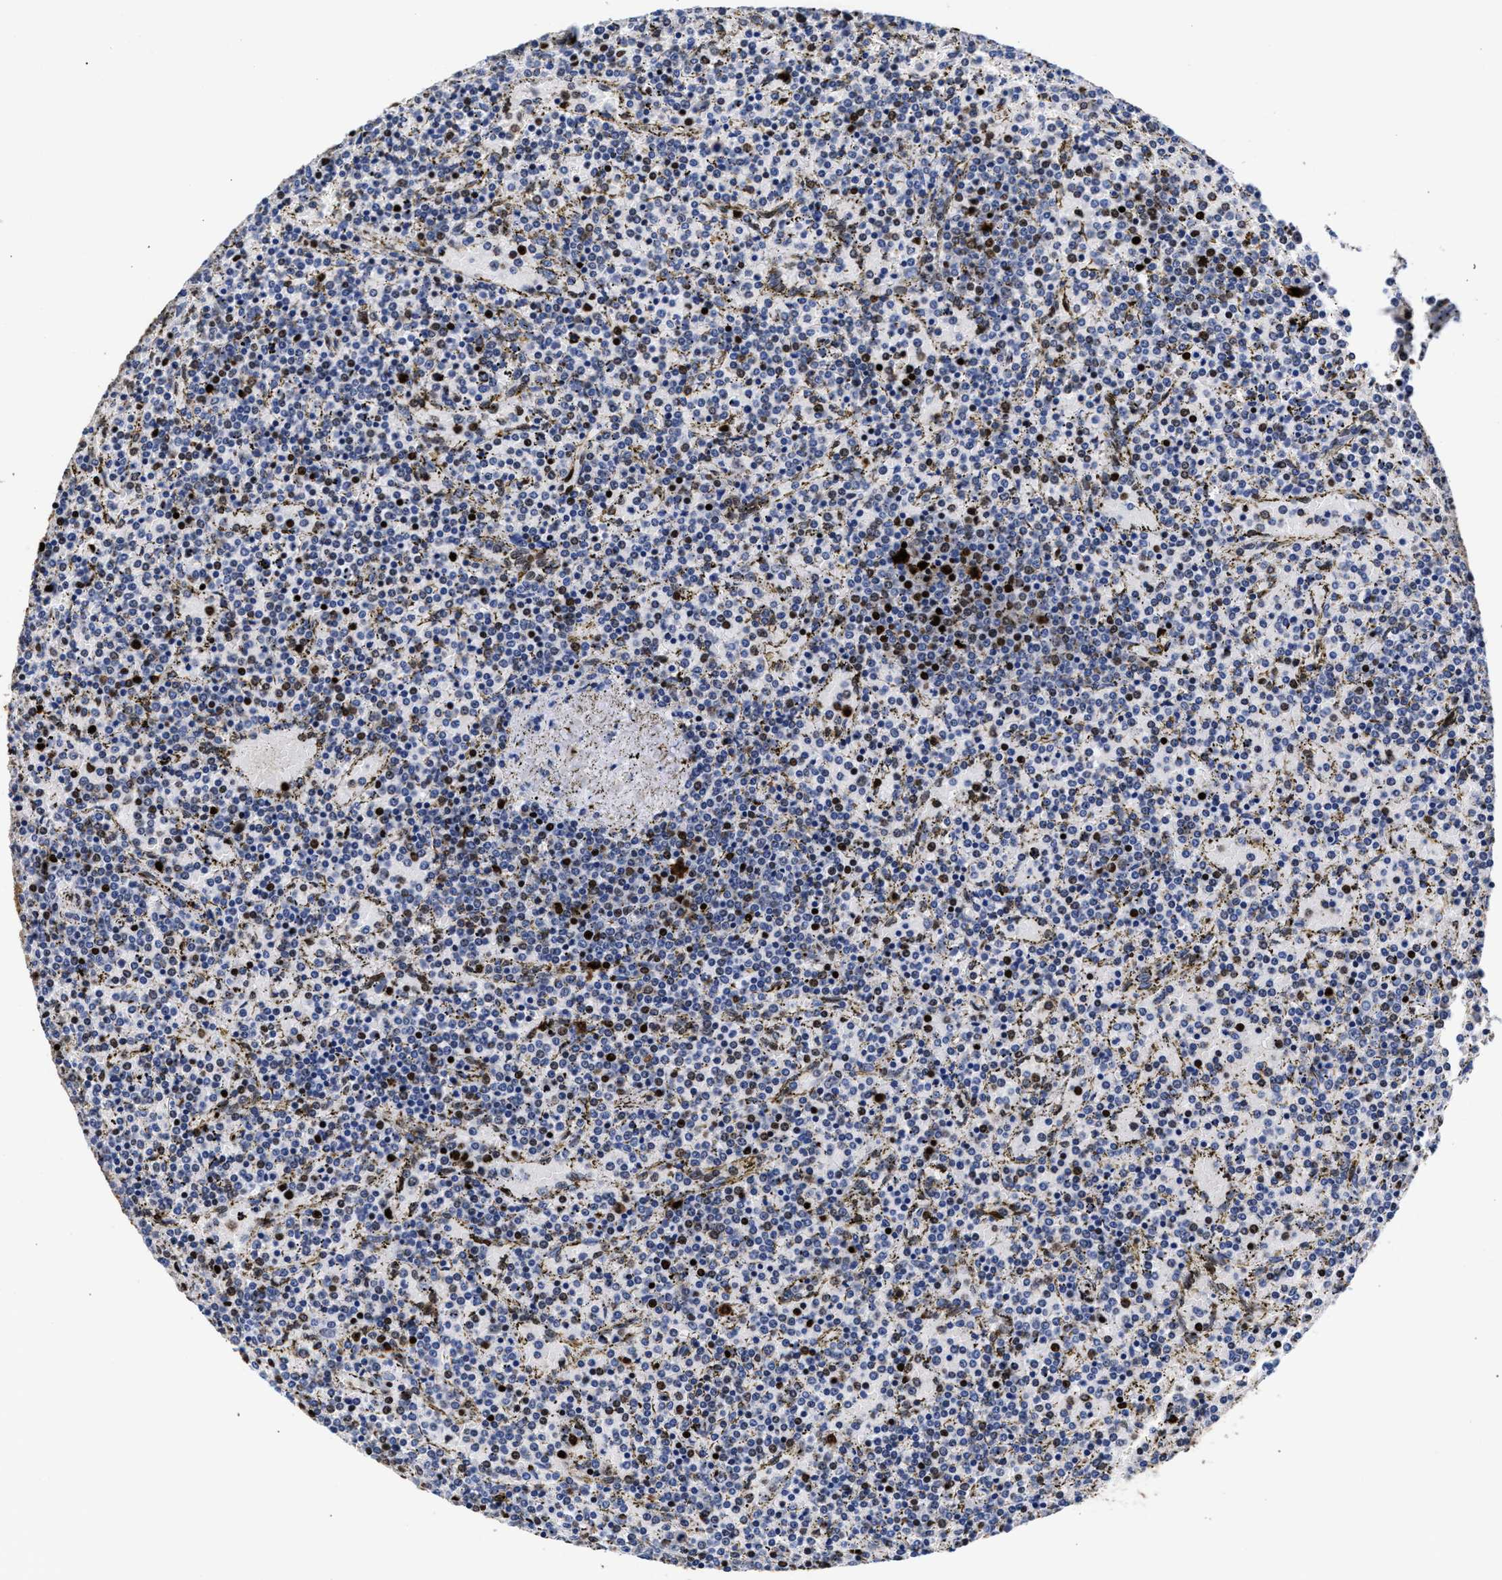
{"staining": {"intensity": "moderate", "quantity": "<25%", "location": "cytoplasmic/membranous,nuclear"}, "tissue": "lymphoma", "cell_type": "Tumor cells", "image_type": "cancer", "snomed": [{"axis": "morphology", "description": "Malignant lymphoma, non-Hodgkin's type, Low grade"}, {"axis": "topography", "description": "Spleen"}], "caption": "This is an image of immunohistochemistry staining of lymphoma, which shows moderate expression in the cytoplasmic/membranous and nuclear of tumor cells.", "gene": "HNRNPA1", "patient": {"sex": "female", "age": 77}}